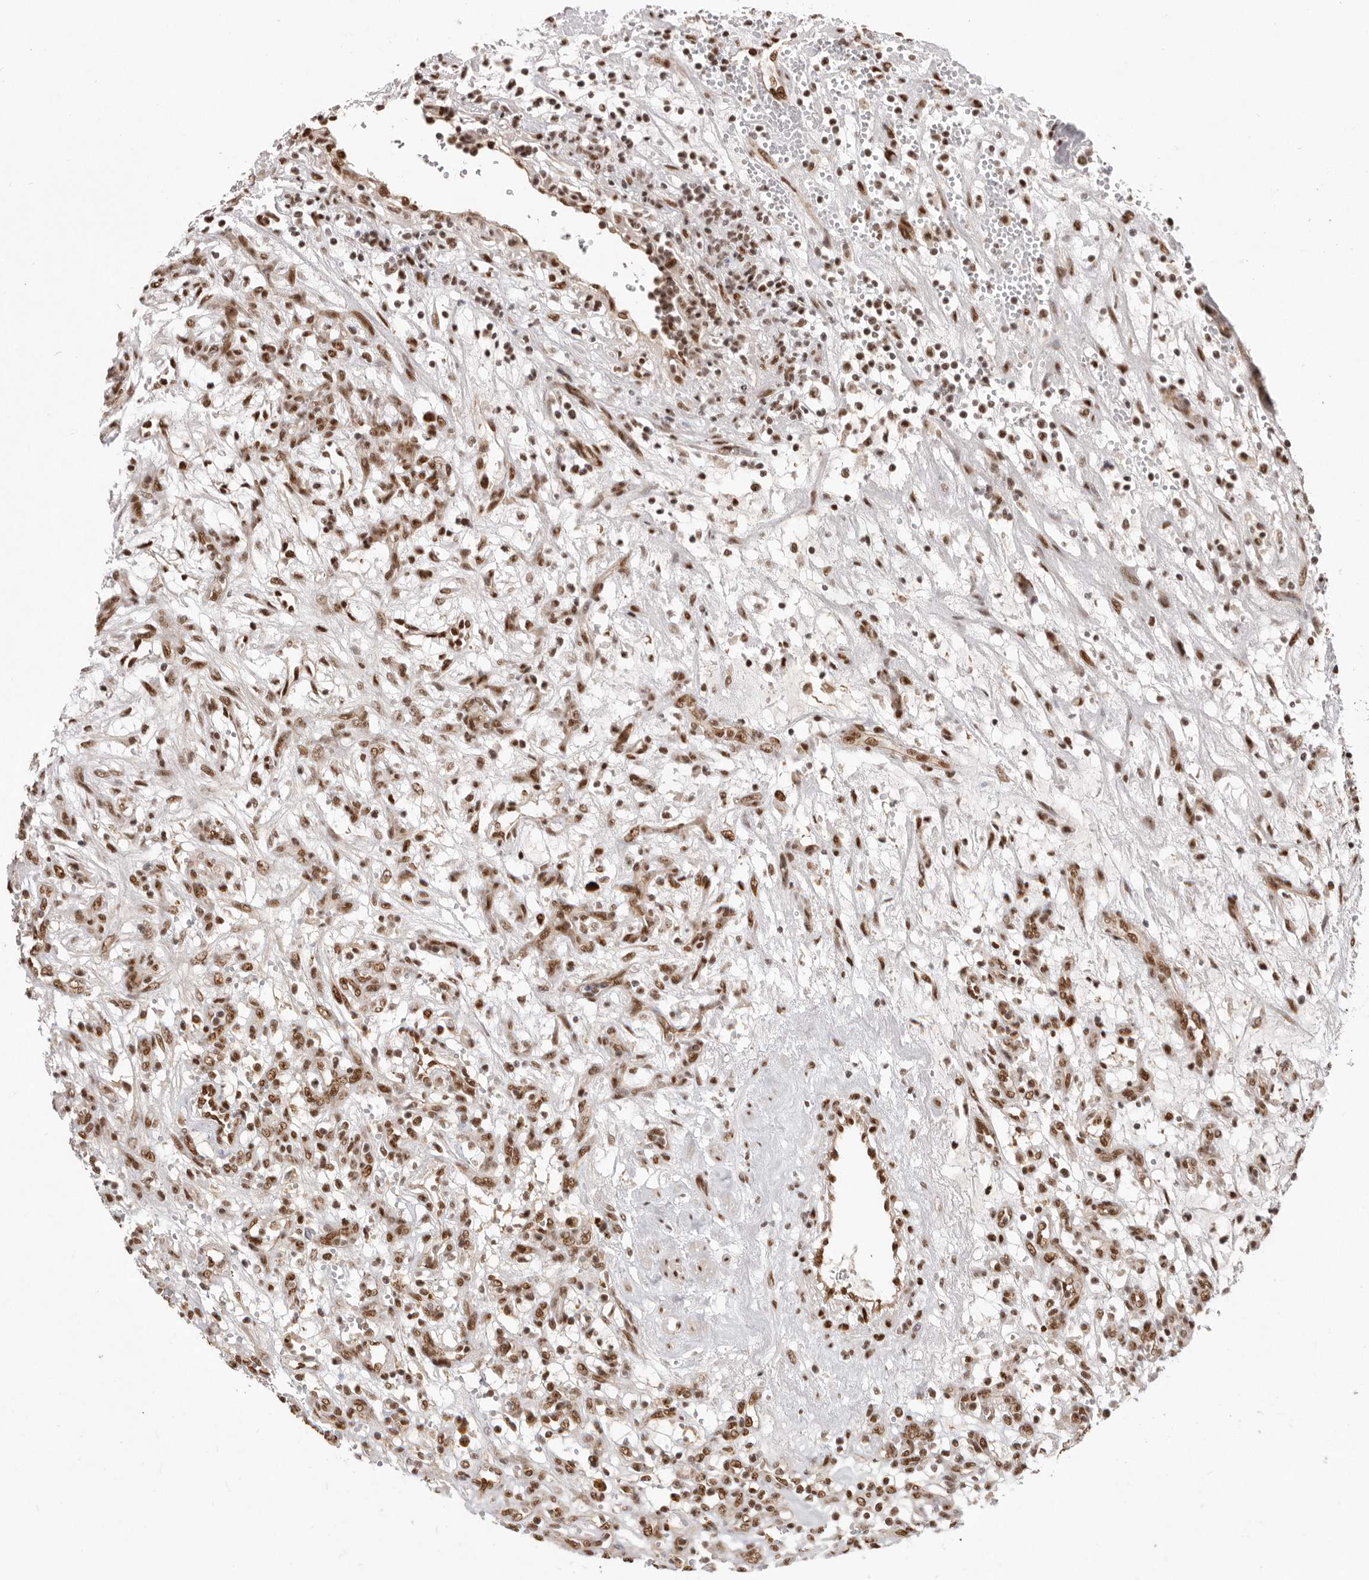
{"staining": {"intensity": "moderate", "quantity": ">75%", "location": "nuclear"}, "tissue": "renal cancer", "cell_type": "Tumor cells", "image_type": "cancer", "snomed": [{"axis": "morphology", "description": "Adenocarcinoma, NOS"}, {"axis": "topography", "description": "Kidney"}], "caption": "A photomicrograph of adenocarcinoma (renal) stained for a protein demonstrates moderate nuclear brown staining in tumor cells.", "gene": "CHTOP", "patient": {"sex": "female", "age": 57}}